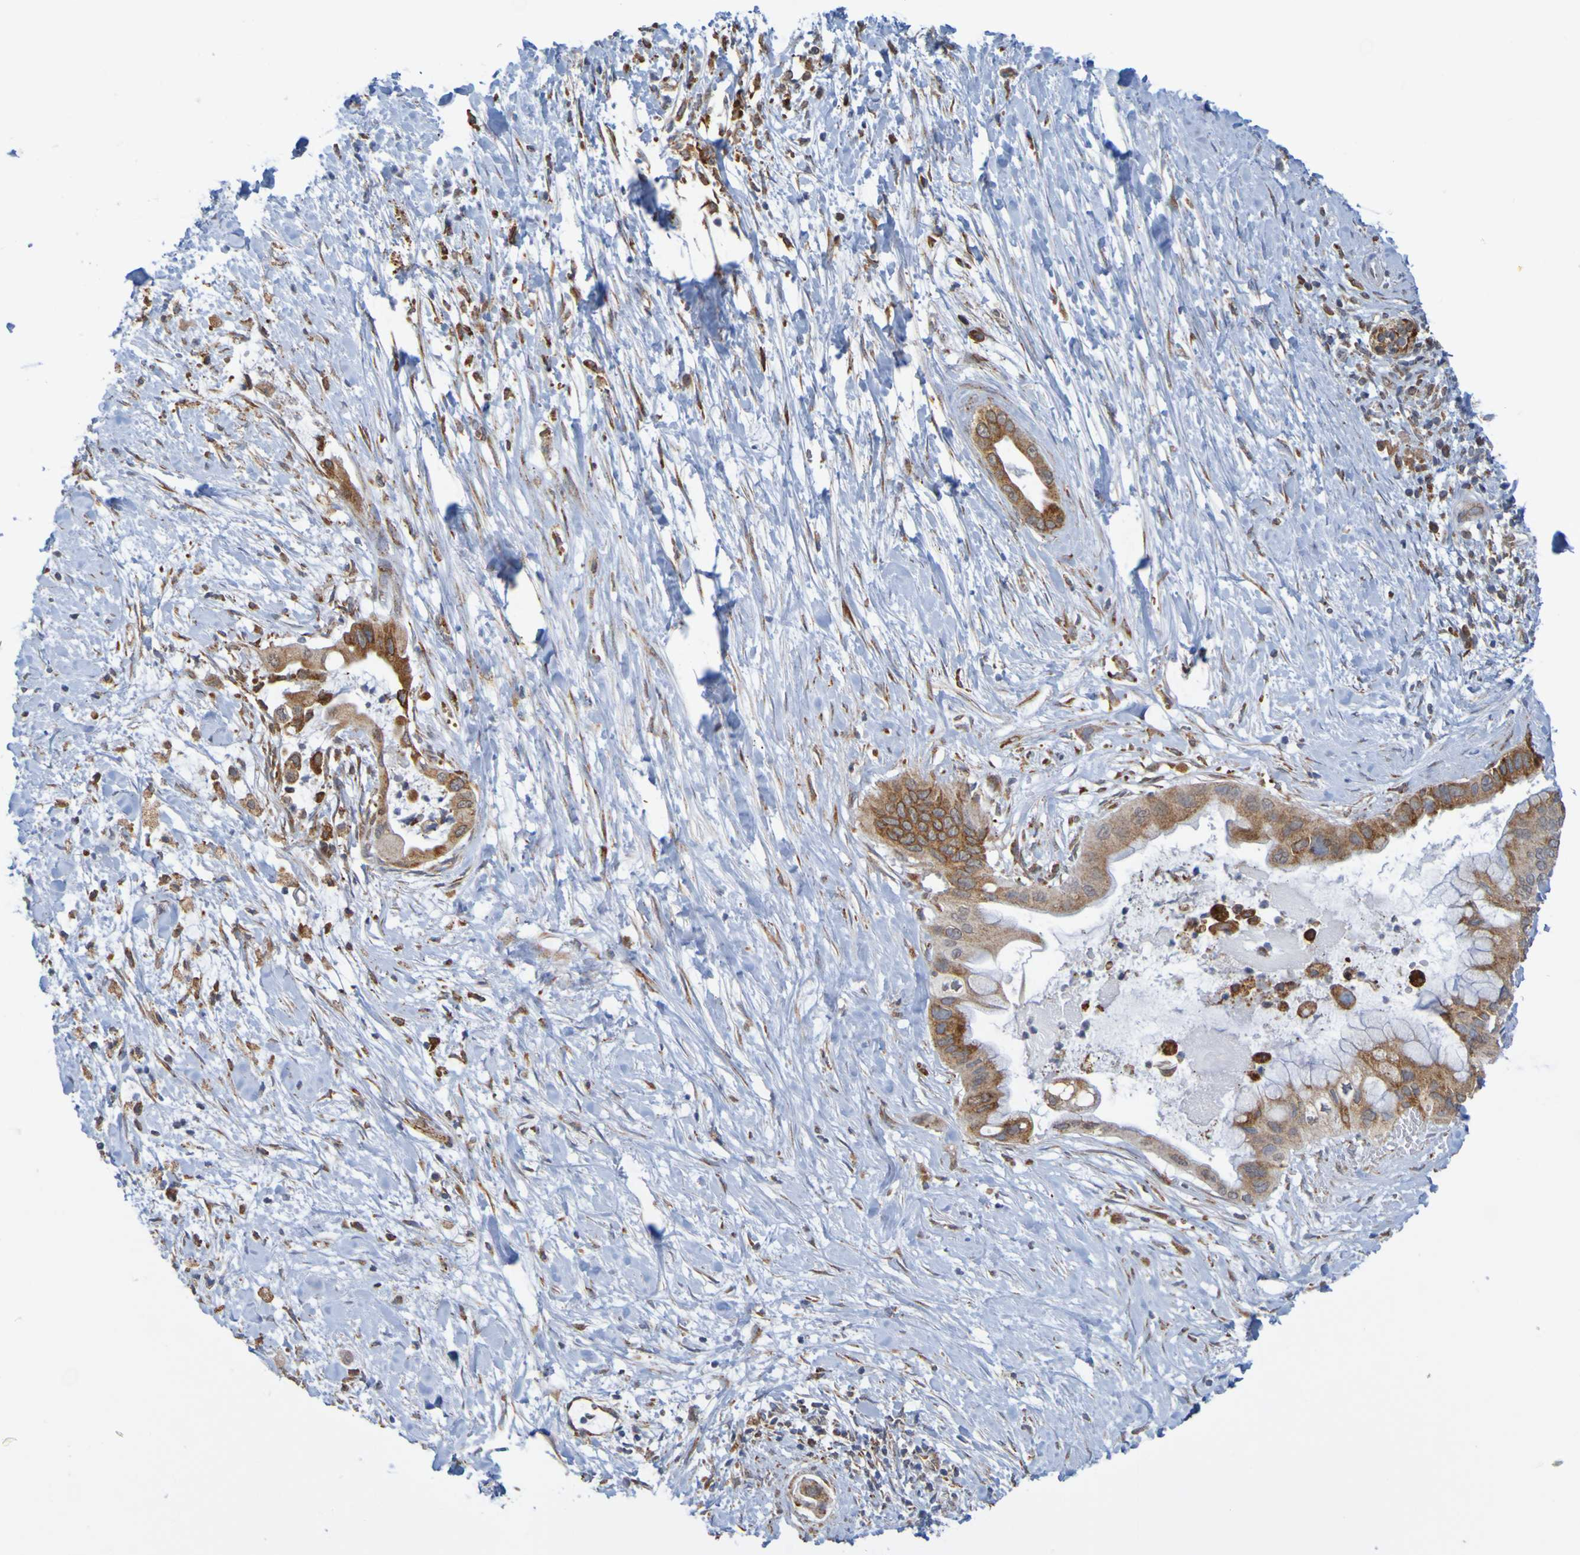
{"staining": {"intensity": "strong", "quantity": "<25%", "location": "cytoplasmic/membranous"}, "tissue": "pancreatic cancer", "cell_type": "Tumor cells", "image_type": "cancer", "snomed": [{"axis": "morphology", "description": "Adenocarcinoma, NOS"}, {"axis": "topography", "description": "Pancreas"}], "caption": "Approximately <25% of tumor cells in human adenocarcinoma (pancreatic) demonstrate strong cytoplasmic/membranous protein staining as visualized by brown immunohistochemical staining.", "gene": "PDIA3", "patient": {"sex": "male", "age": 55}}